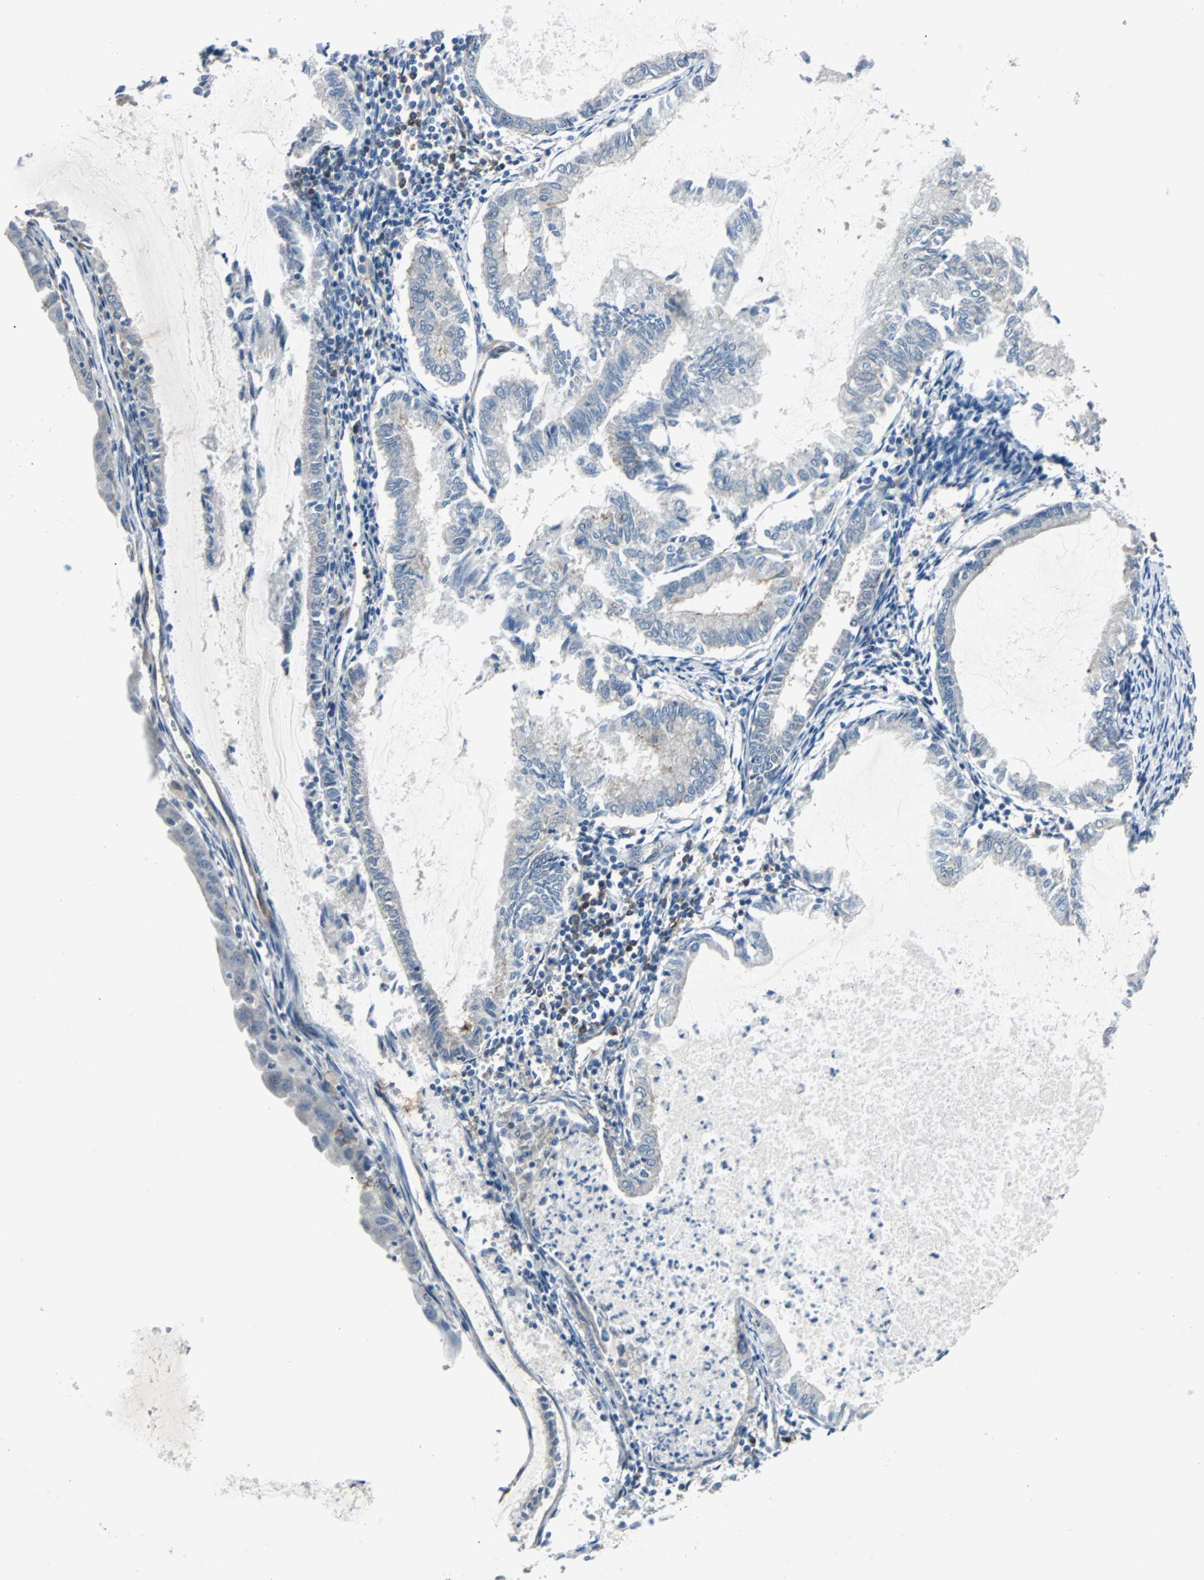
{"staining": {"intensity": "negative", "quantity": "none", "location": "none"}, "tissue": "endometrial cancer", "cell_type": "Tumor cells", "image_type": "cancer", "snomed": [{"axis": "morphology", "description": "Adenocarcinoma, NOS"}, {"axis": "topography", "description": "Endometrium"}], "caption": "Tumor cells show no significant staining in endometrial adenocarcinoma. (Stains: DAB immunohistochemistry with hematoxylin counter stain, Microscopy: brightfield microscopy at high magnification).", "gene": "SWAP70", "patient": {"sex": "female", "age": 86}}